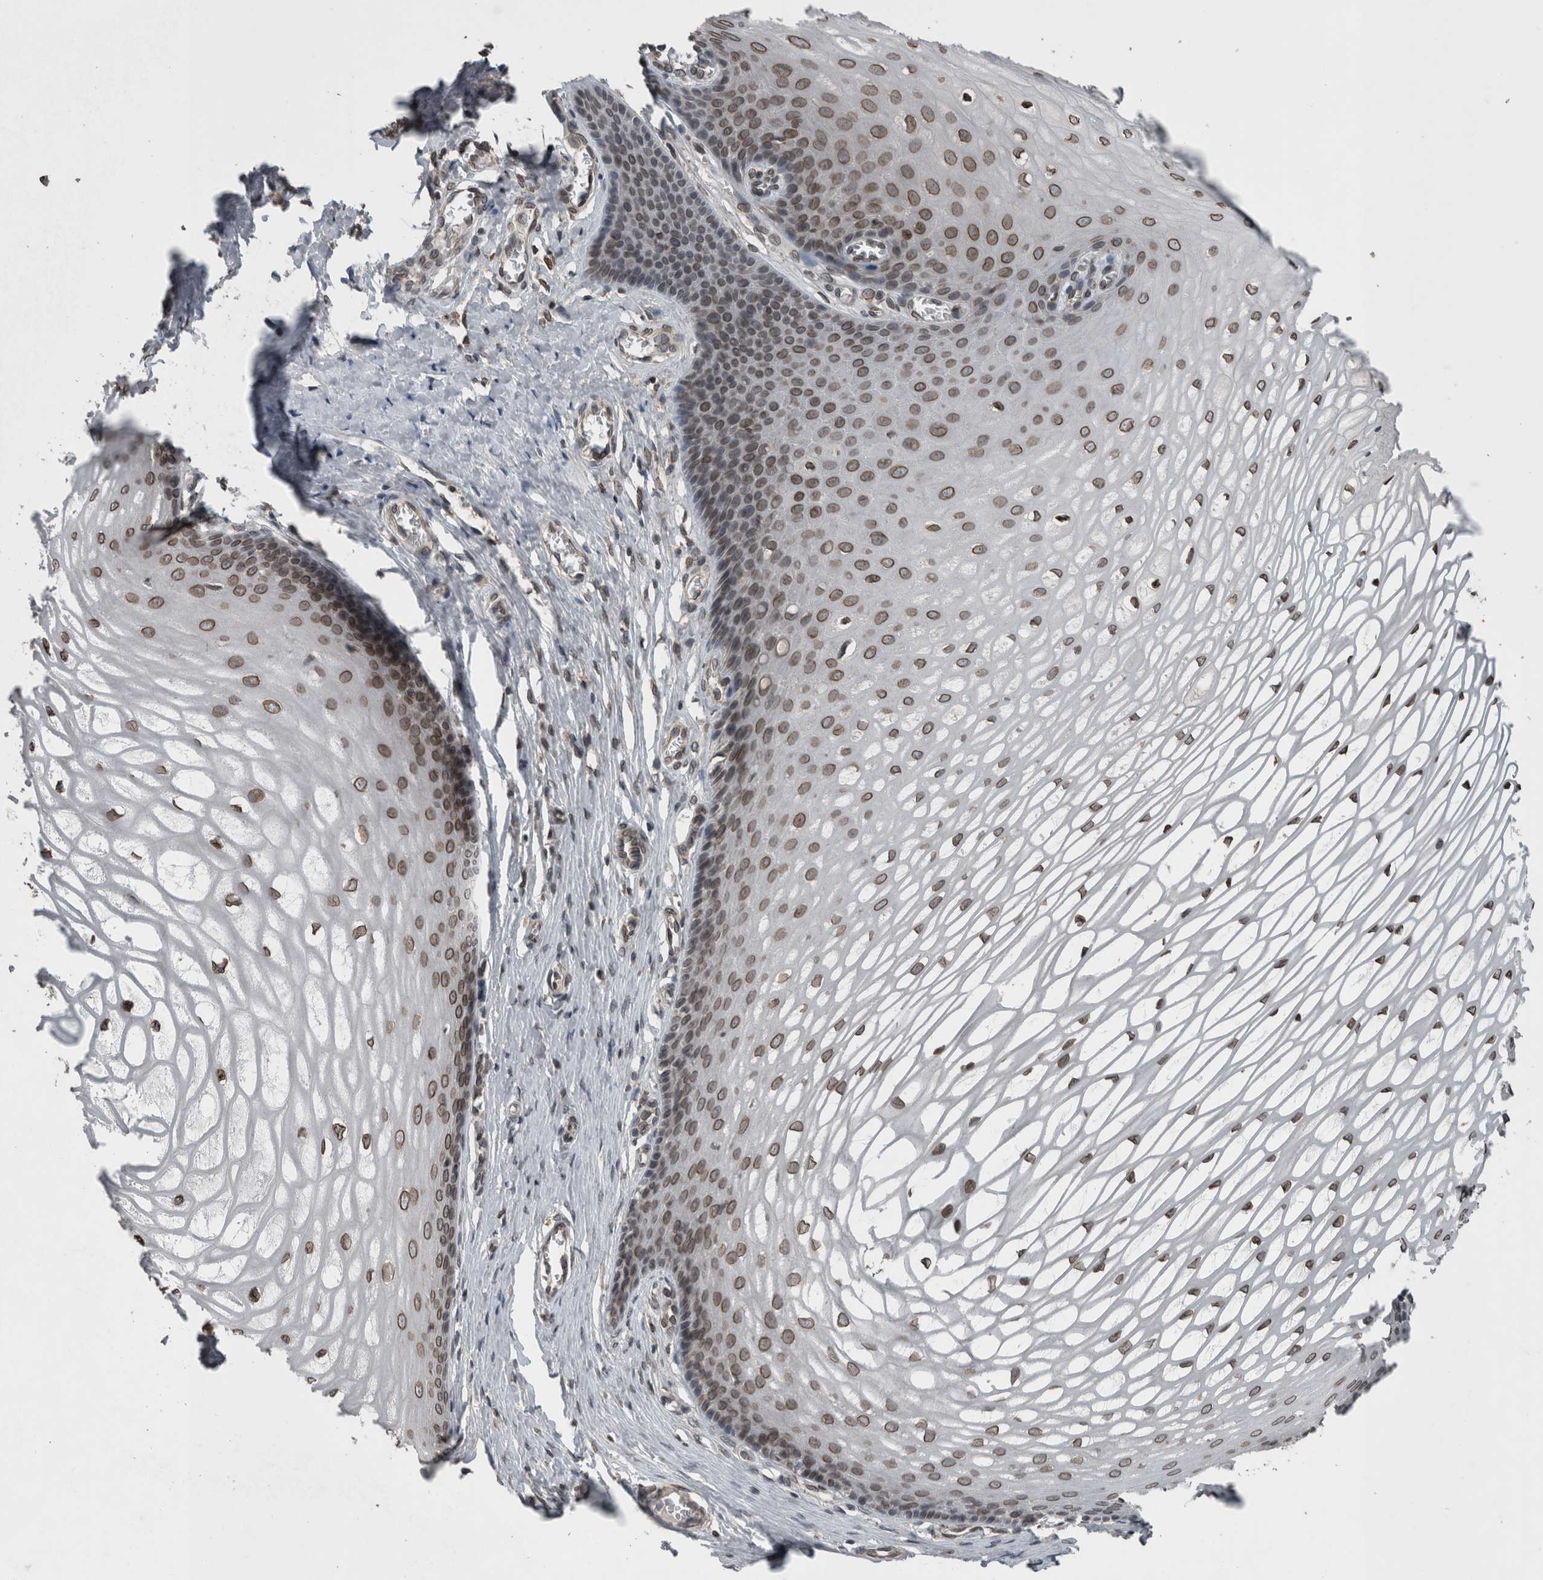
{"staining": {"intensity": "moderate", "quantity": ">75%", "location": "nuclear"}, "tissue": "cervix", "cell_type": "Glandular cells", "image_type": "normal", "snomed": [{"axis": "morphology", "description": "Normal tissue, NOS"}, {"axis": "topography", "description": "Cervix"}], "caption": "Moderate nuclear protein expression is seen in approximately >75% of glandular cells in cervix.", "gene": "RANBP2", "patient": {"sex": "female", "age": 55}}